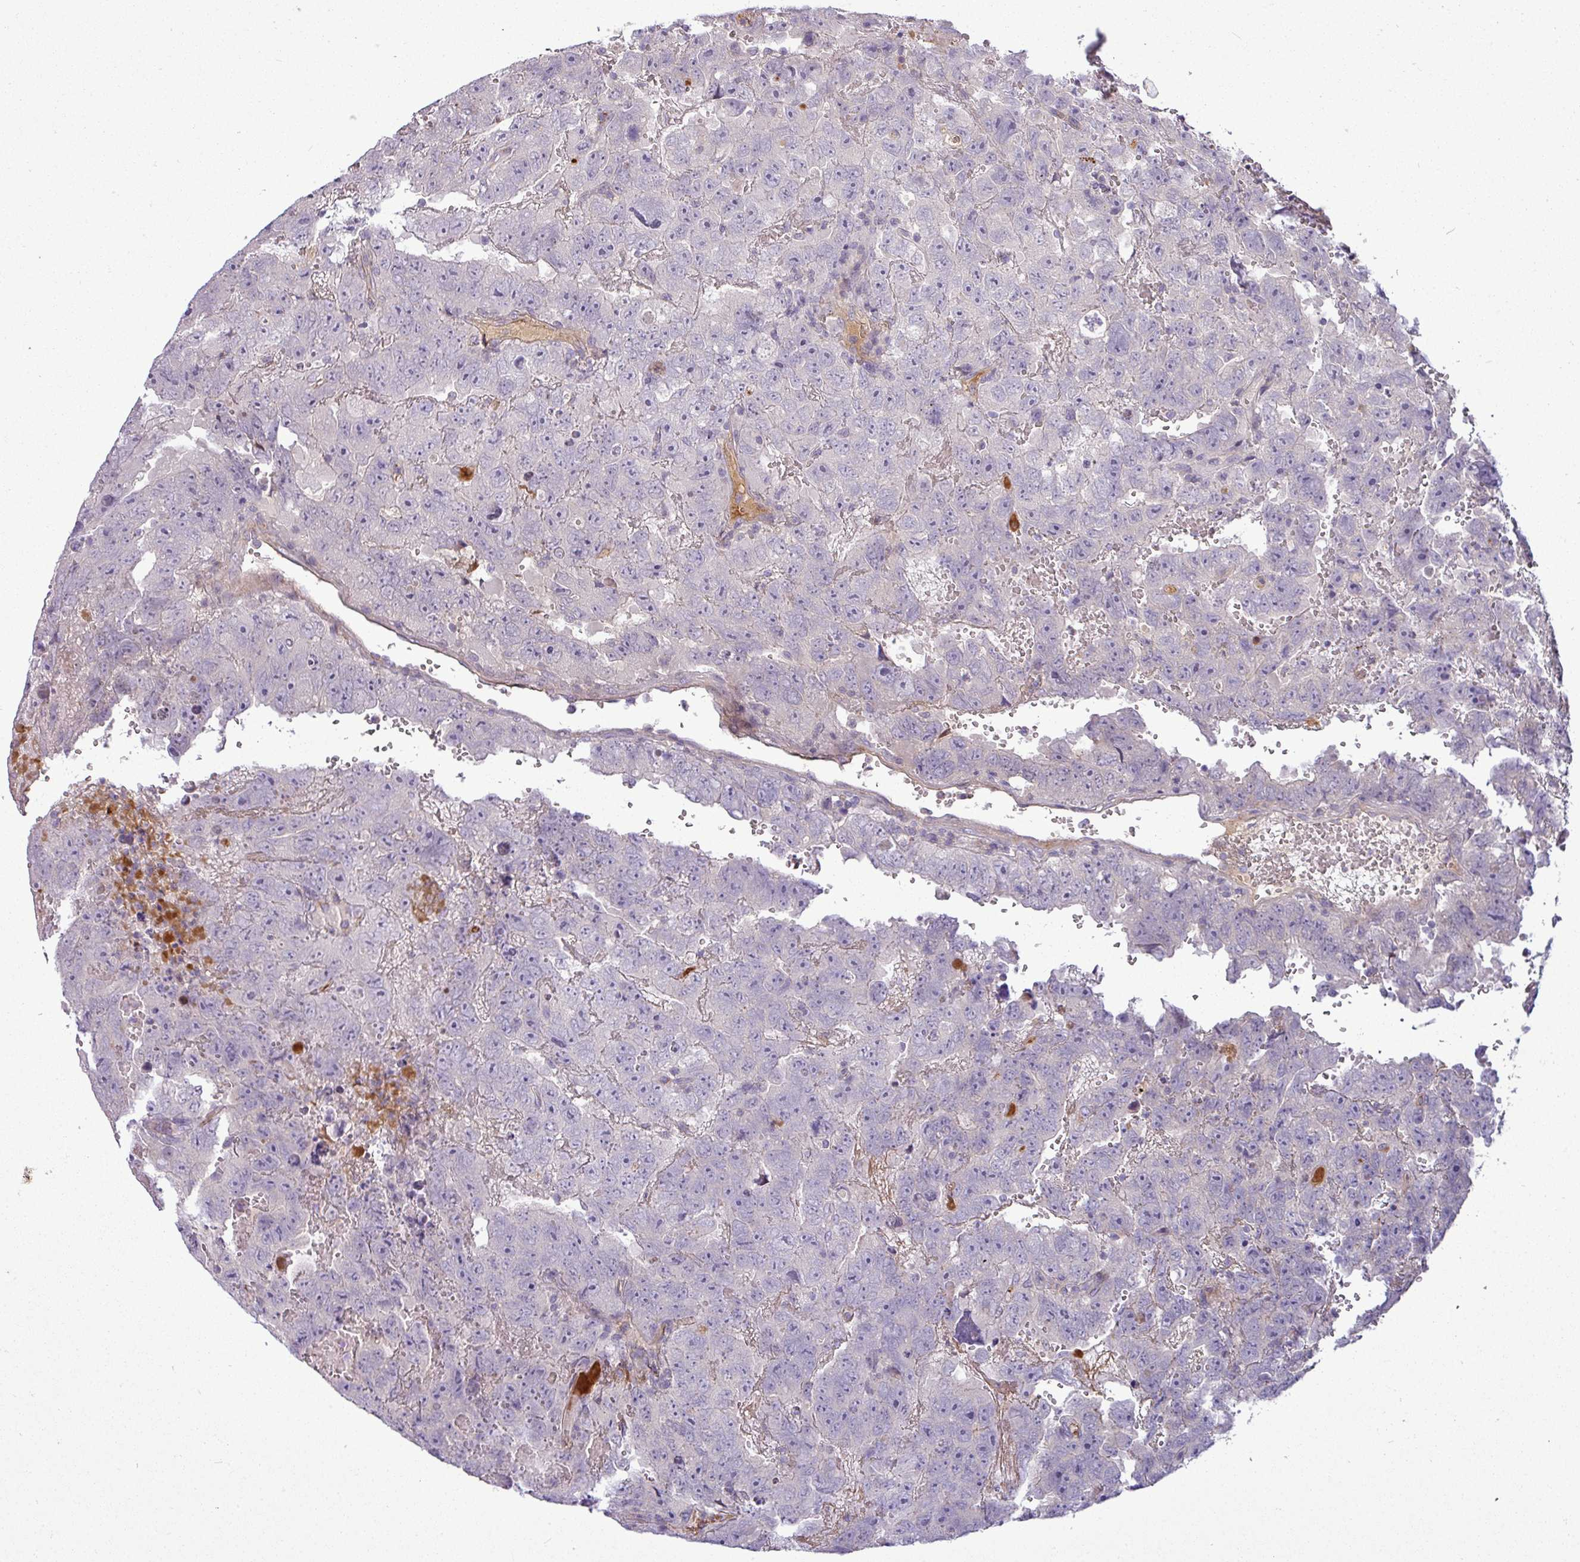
{"staining": {"intensity": "negative", "quantity": "none", "location": "none"}, "tissue": "testis cancer", "cell_type": "Tumor cells", "image_type": "cancer", "snomed": [{"axis": "morphology", "description": "Carcinoma, Embryonal, NOS"}, {"axis": "topography", "description": "Testis"}], "caption": "This is an IHC image of testis cancer. There is no positivity in tumor cells.", "gene": "APOM", "patient": {"sex": "male", "age": 45}}